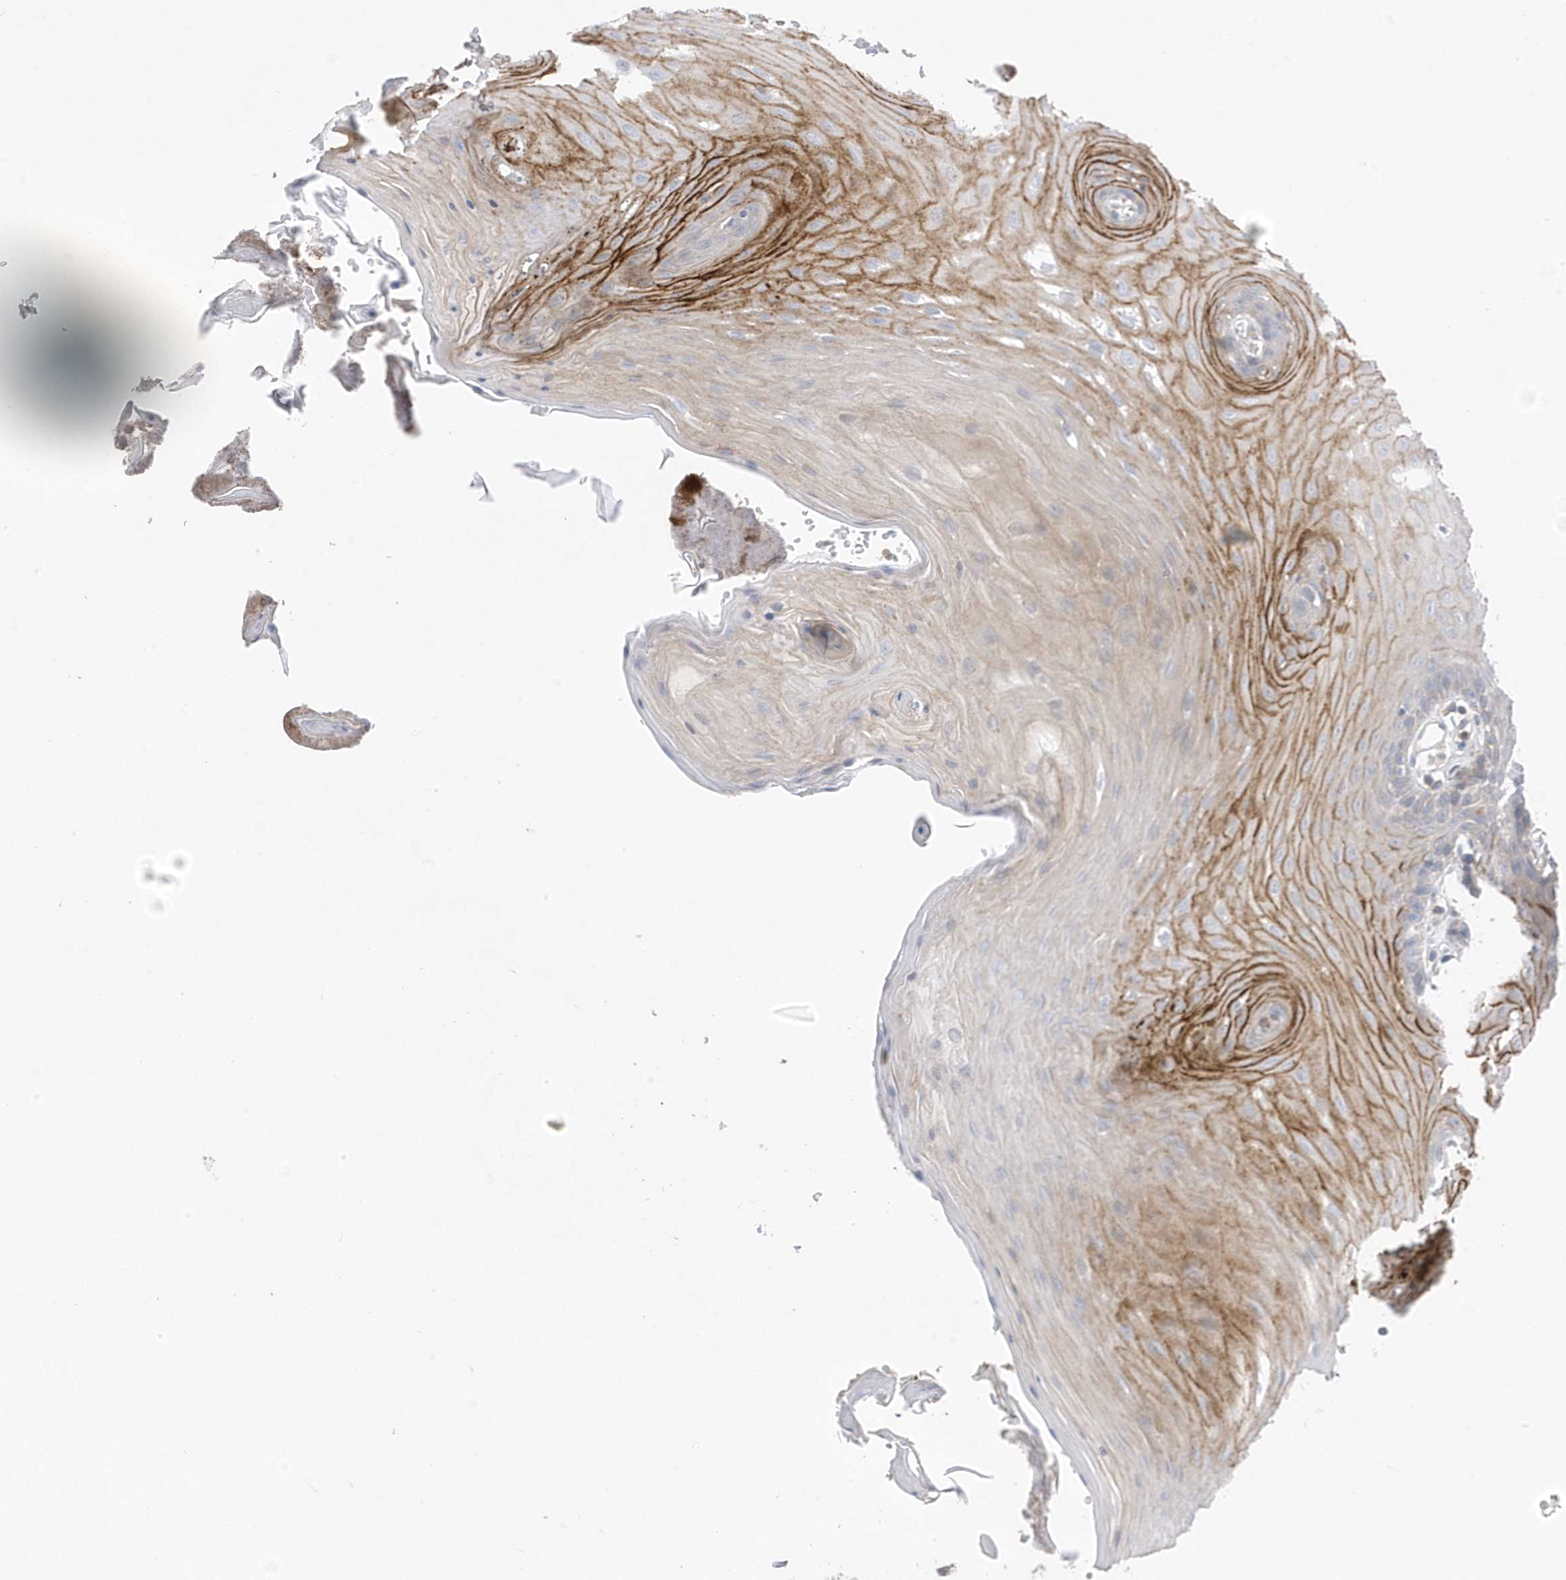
{"staining": {"intensity": "strong", "quantity": "<25%", "location": "cytoplasmic/membranous"}, "tissue": "oral mucosa", "cell_type": "Squamous epithelial cells", "image_type": "normal", "snomed": [{"axis": "morphology", "description": "Normal tissue, NOS"}, {"axis": "morphology", "description": "Squamous cell carcinoma, NOS"}, {"axis": "topography", "description": "Skeletal muscle"}, {"axis": "topography", "description": "Oral tissue"}, {"axis": "topography", "description": "Salivary gland"}, {"axis": "topography", "description": "Head-Neck"}], "caption": "DAB (3,3'-diaminobenzidine) immunohistochemical staining of benign human oral mucosa displays strong cytoplasmic/membranous protein expression in about <25% of squamous epithelial cells. The staining was performed using DAB (3,3'-diaminobenzidine) to visualize the protein expression in brown, while the nuclei were stained in blue with hematoxylin (Magnification: 20x).", "gene": "ANAPC1", "patient": {"sex": "male", "age": 54}}